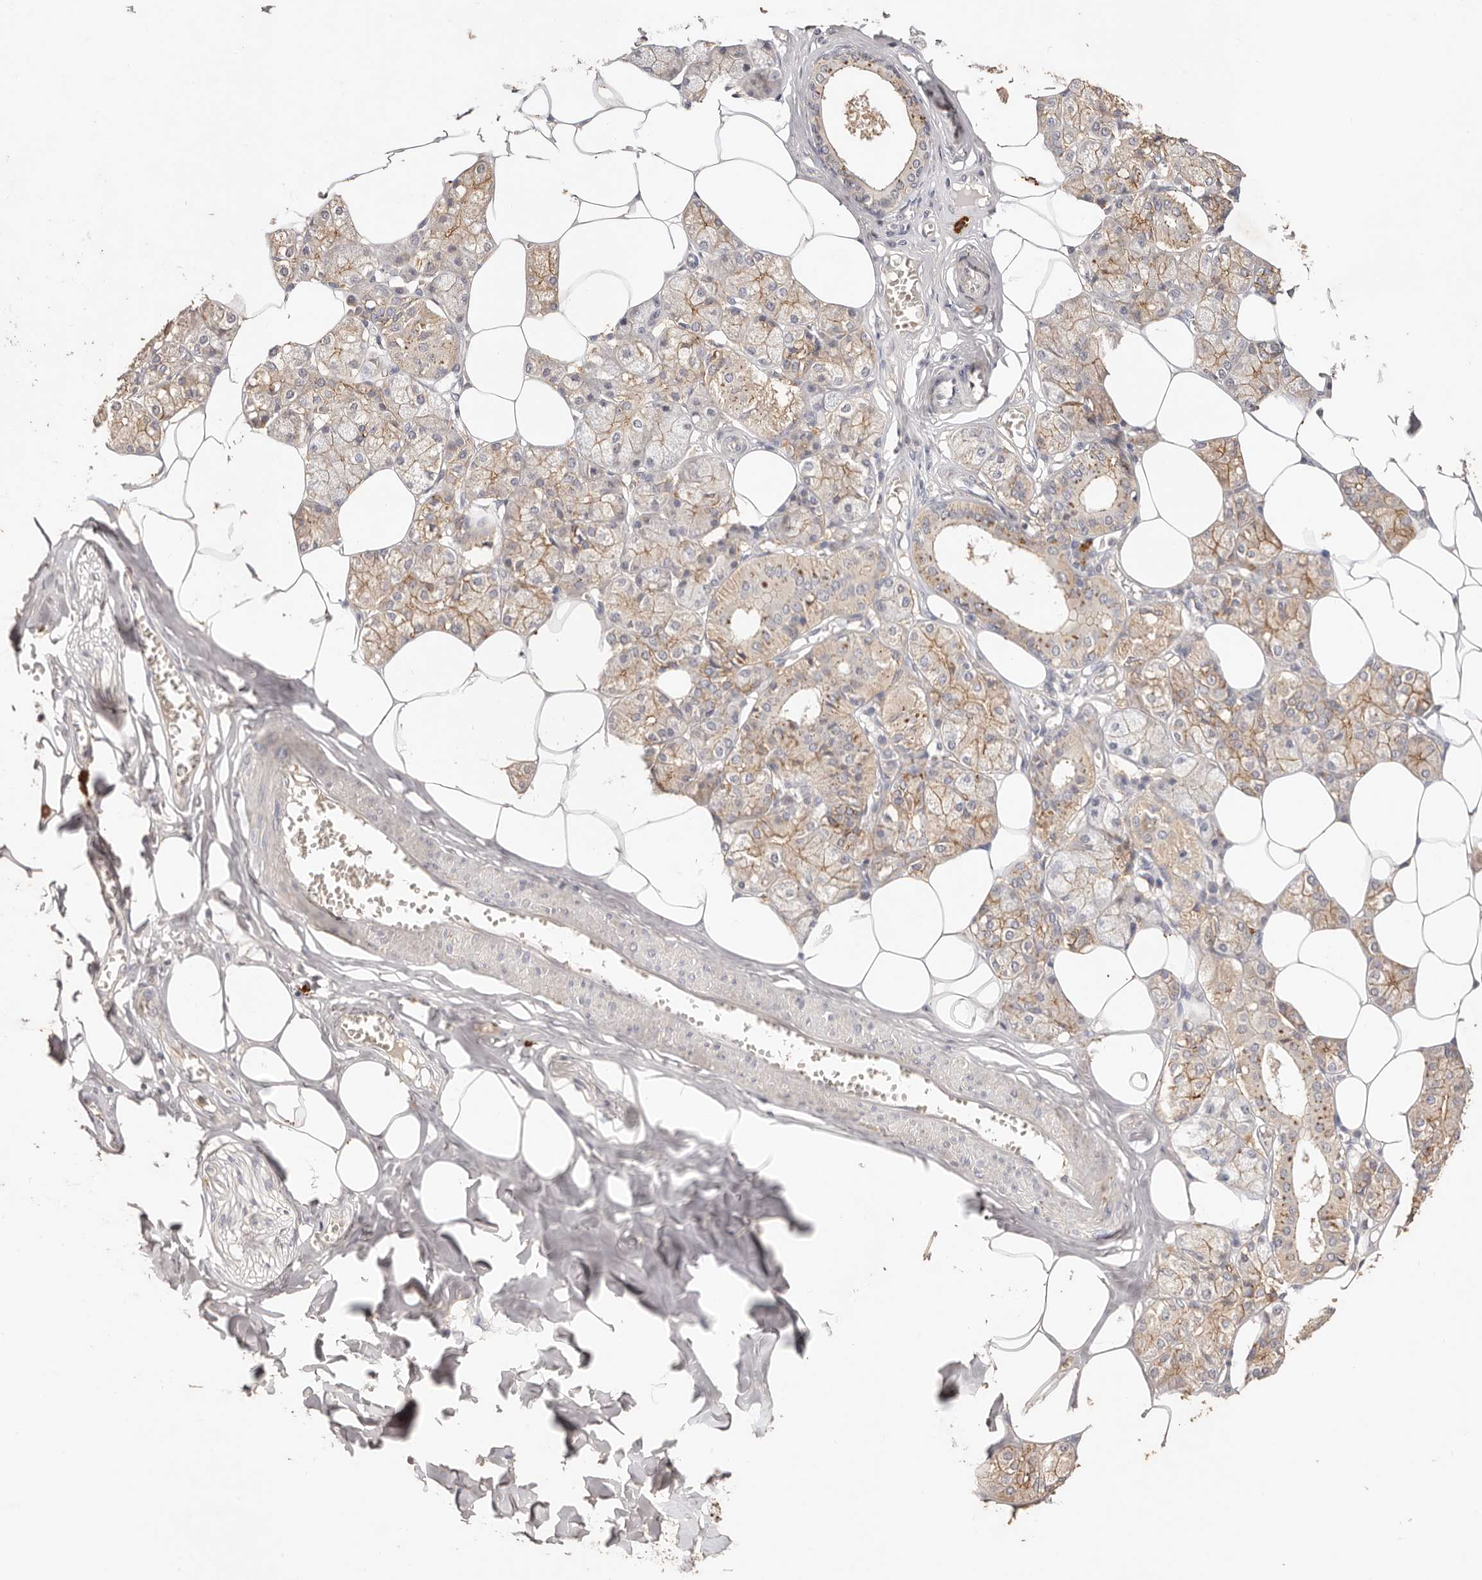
{"staining": {"intensity": "weak", "quantity": "25%-75%", "location": "cytoplasmic/membranous"}, "tissue": "salivary gland", "cell_type": "Glandular cells", "image_type": "normal", "snomed": [{"axis": "morphology", "description": "Normal tissue, NOS"}, {"axis": "topography", "description": "Salivary gland"}], "caption": "Immunohistochemical staining of unremarkable salivary gland demonstrates 25%-75% levels of weak cytoplasmic/membranous protein positivity in approximately 25%-75% of glandular cells. (Brightfield microscopy of DAB IHC at high magnification).", "gene": "CXADR", "patient": {"sex": "male", "age": 62}}